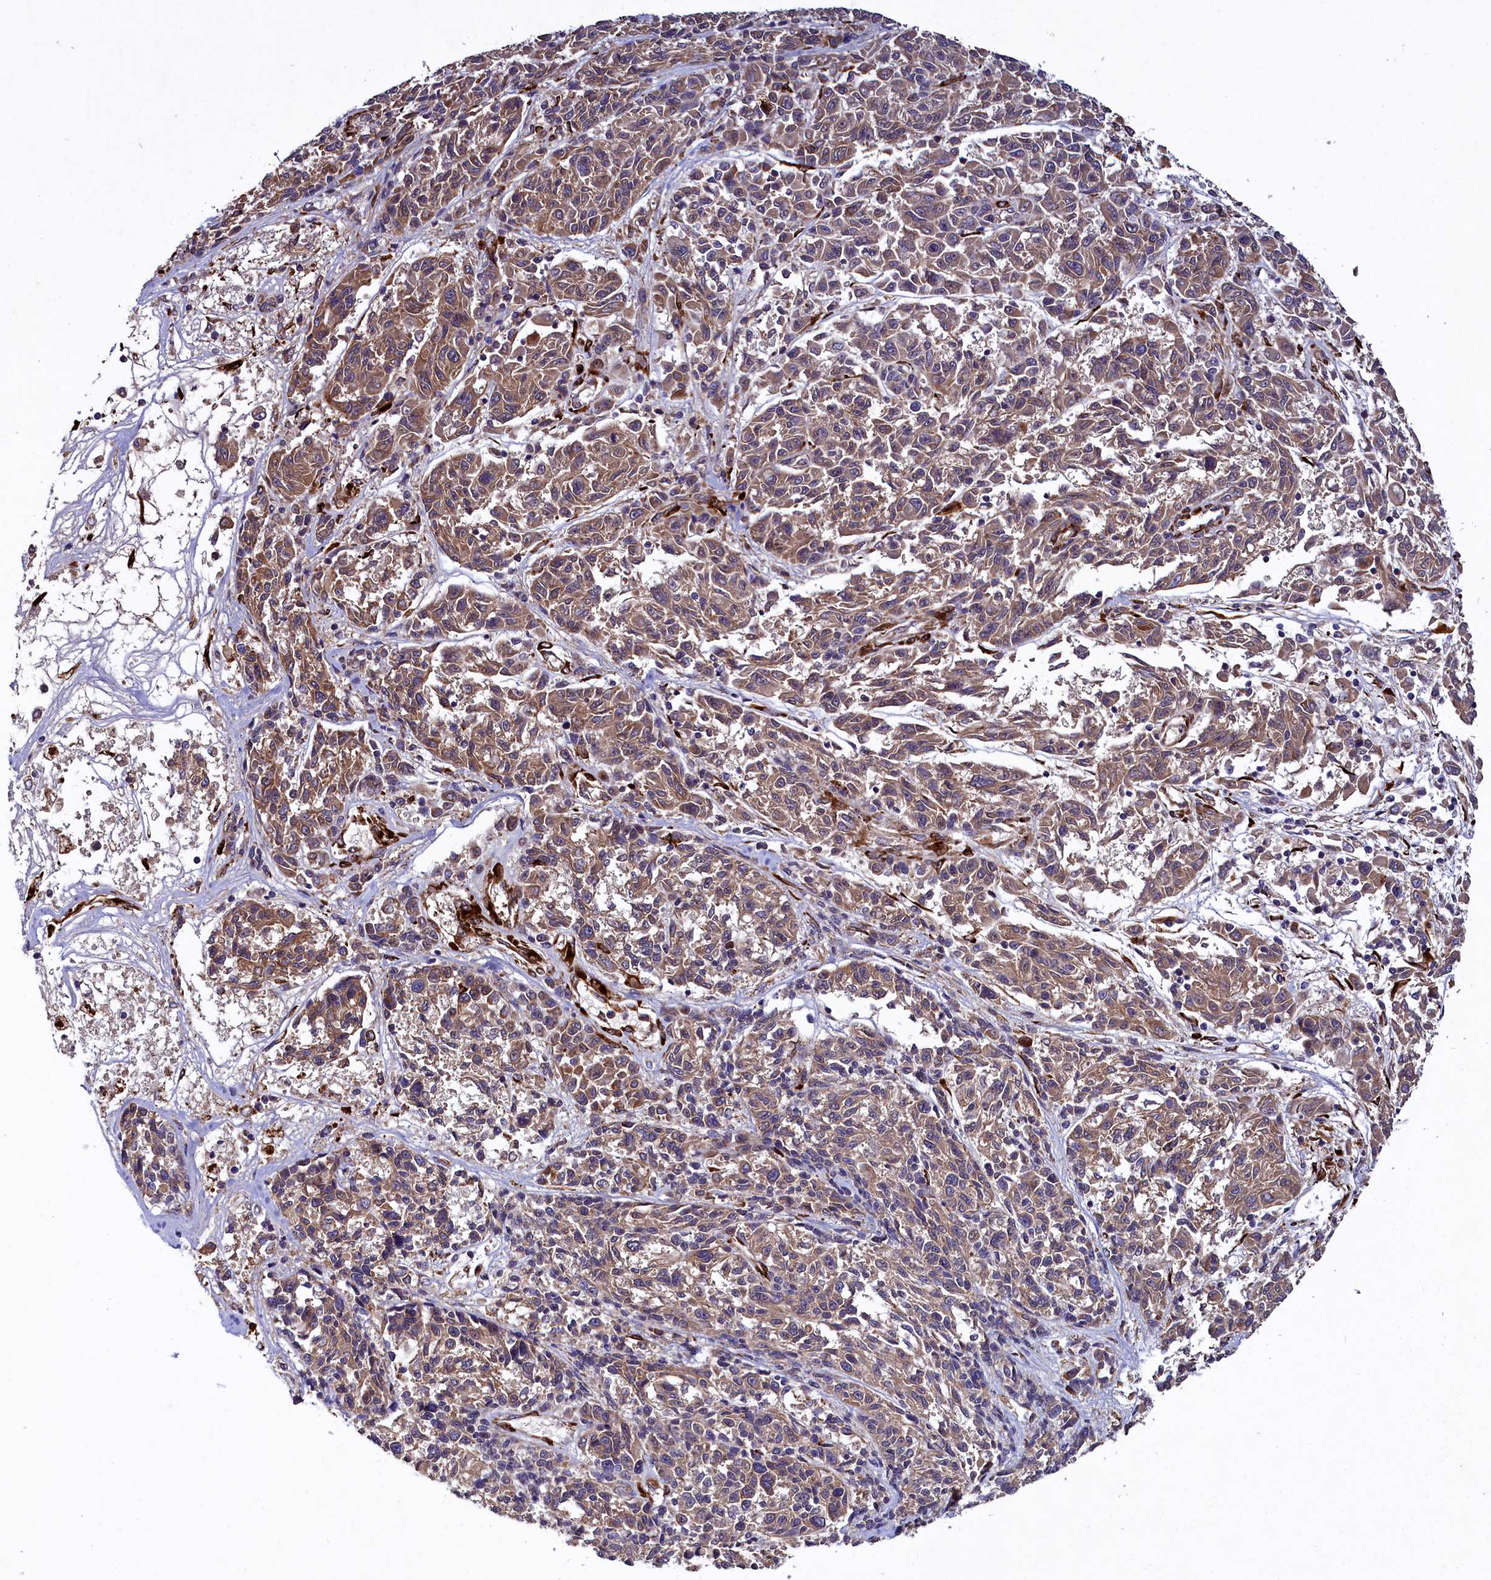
{"staining": {"intensity": "weak", "quantity": ">75%", "location": "cytoplasmic/membranous"}, "tissue": "melanoma", "cell_type": "Tumor cells", "image_type": "cancer", "snomed": [{"axis": "morphology", "description": "Malignant melanoma, NOS"}, {"axis": "topography", "description": "Skin"}], "caption": "A high-resolution micrograph shows IHC staining of melanoma, which shows weak cytoplasmic/membranous expression in about >75% of tumor cells.", "gene": "ARRDC4", "patient": {"sex": "male", "age": 53}}